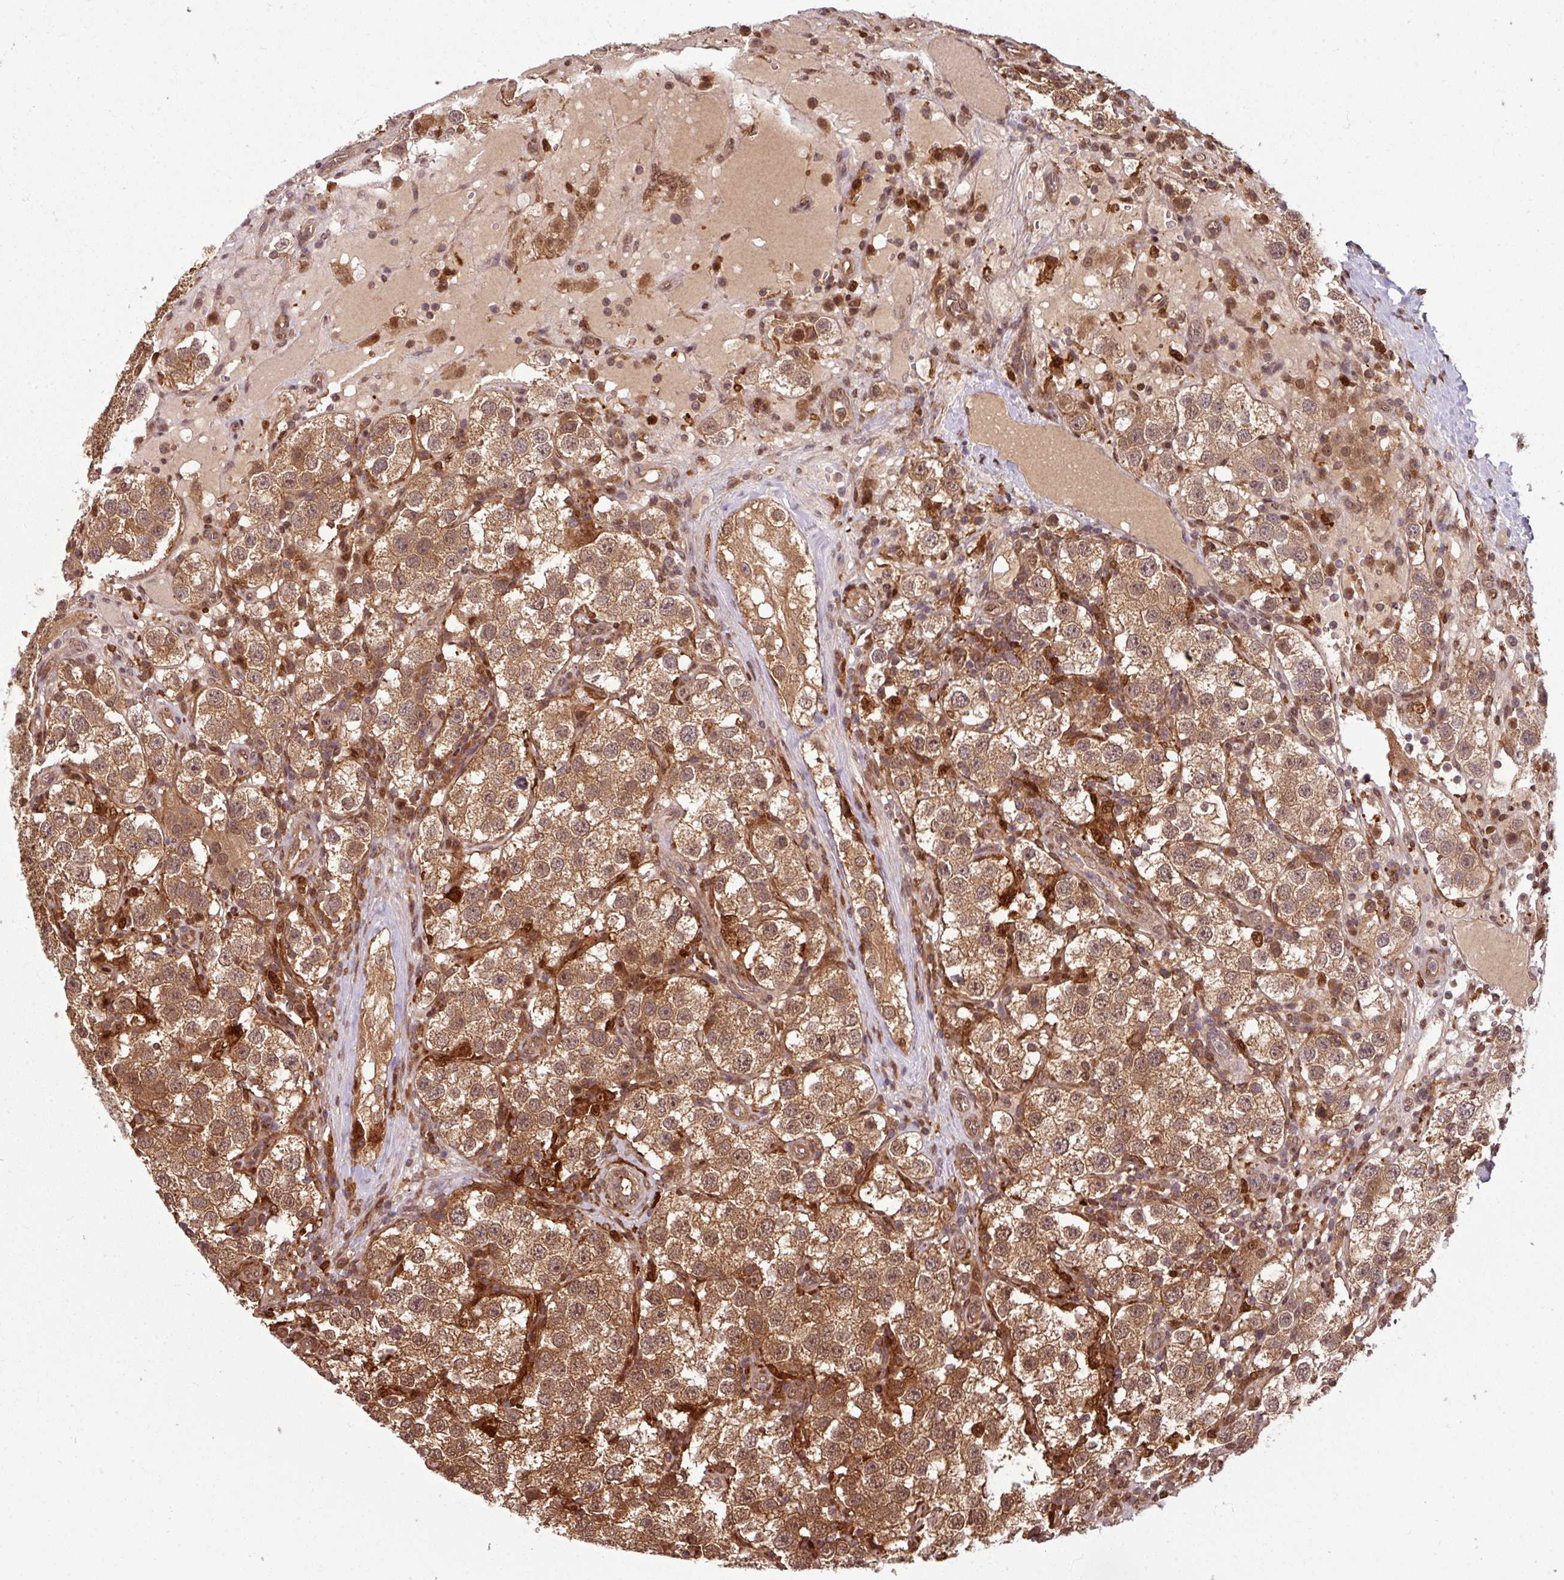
{"staining": {"intensity": "moderate", "quantity": ">75%", "location": "cytoplasmic/membranous,nuclear"}, "tissue": "testis cancer", "cell_type": "Tumor cells", "image_type": "cancer", "snomed": [{"axis": "morphology", "description": "Seminoma, NOS"}, {"axis": "topography", "description": "Testis"}], "caption": "Testis cancer was stained to show a protein in brown. There is medium levels of moderate cytoplasmic/membranous and nuclear staining in approximately >75% of tumor cells.", "gene": "KCTD11", "patient": {"sex": "male", "age": 37}}